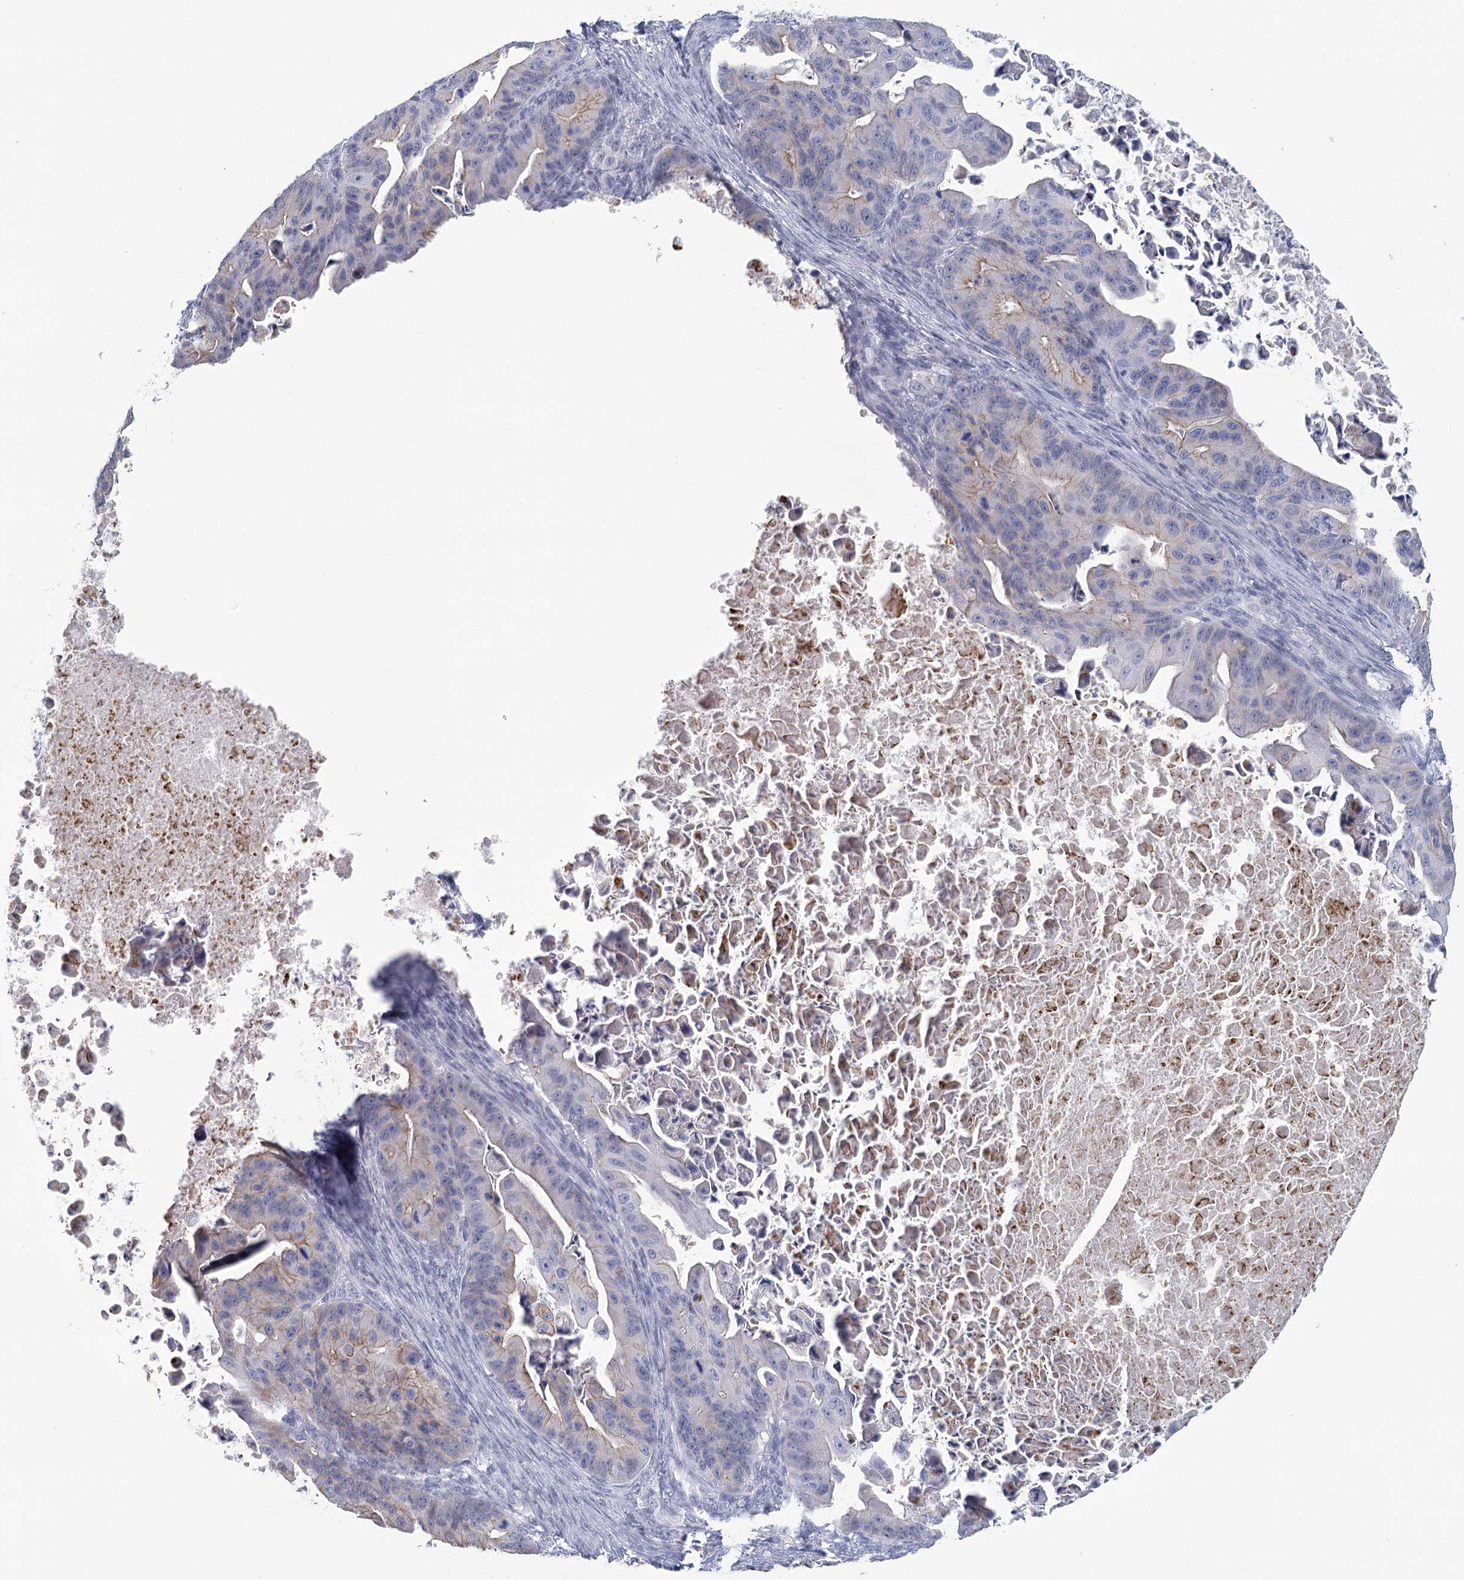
{"staining": {"intensity": "weak", "quantity": "<25%", "location": "cytoplasmic/membranous"}, "tissue": "ovarian cancer", "cell_type": "Tumor cells", "image_type": "cancer", "snomed": [{"axis": "morphology", "description": "Cystadenocarcinoma, mucinous, NOS"}, {"axis": "topography", "description": "Ovary"}], "caption": "The image shows no staining of tumor cells in ovarian cancer (mucinous cystadenocarcinoma).", "gene": "WNT8B", "patient": {"sex": "female", "age": 37}}